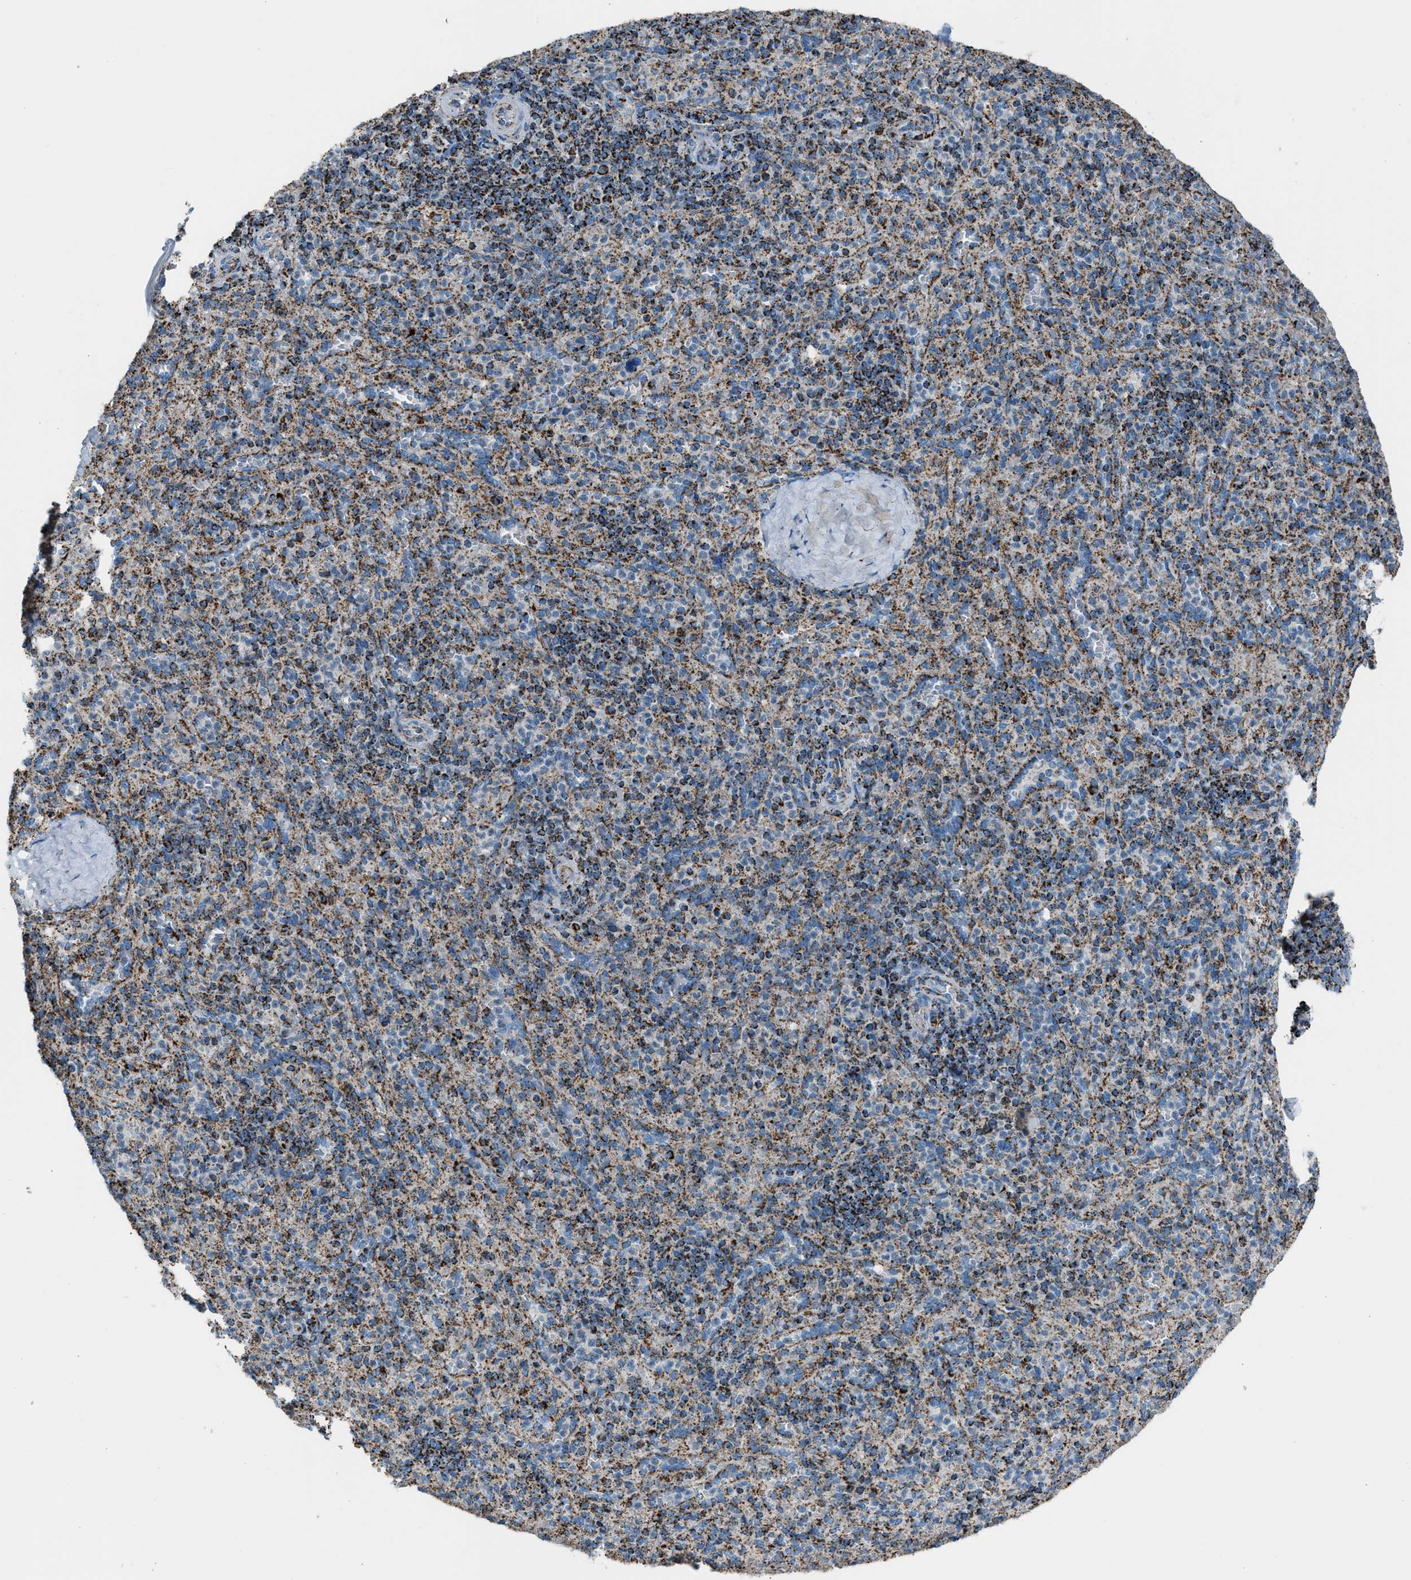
{"staining": {"intensity": "strong", "quantity": "25%-75%", "location": "cytoplasmic/membranous"}, "tissue": "spleen", "cell_type": "Cells in red pulp", "image_type": "normal", "snomed": [{"axis": "morphology", "description": "Normal tissue, NOS"}, {"axis": "topography", "description": "Spleen"}], "caption": "An image of human spleen stained for a protein displays strong cytoplasmic/membranous brown staining in cells in red pulp.", "gene": "MDH2", "patient": {"sex": "male", "age": 36}}